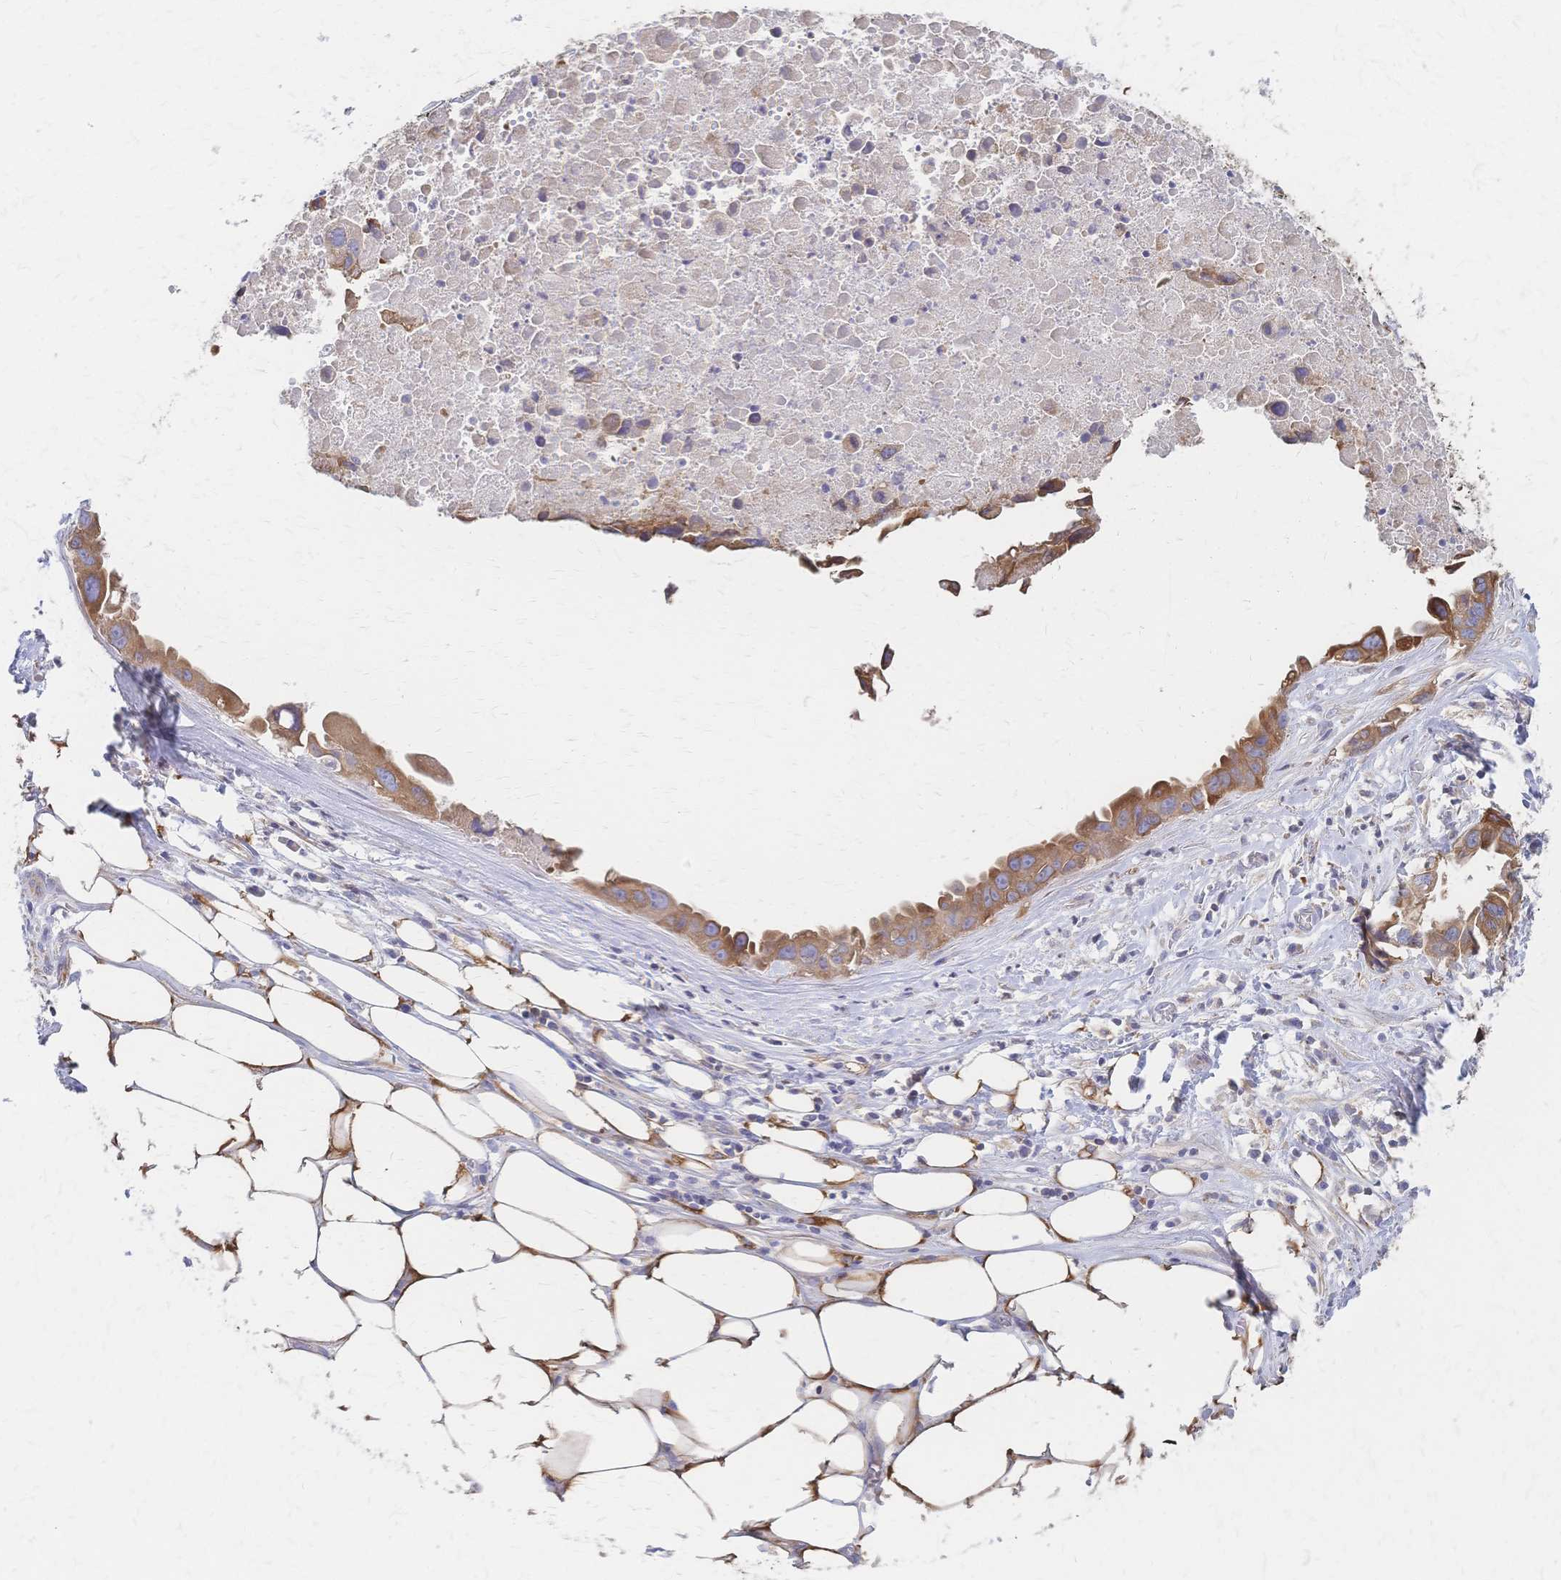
{"staining": {"intensity": "moderate", "quantity": "25%-75%", "location": "cytoplasmic/membranous"}, "tissue": "lung cancer", "cell_type": "Tumor cells", "image_type": "cancer", "snomed": [{"axis": "morphology", "description": "Adenocarcinoma, NOS"}, {"axis": "topography", "description": "Lymph node"}, {"axis": "topography", "description": "Lung"}], "caption": "Immunohistochemistry (IHC) (DAB (3,3'-diaminobenzidine)) staining of adenocarcinoma (lung) shows moderate cytoplasmic/membranous protein expression in about 25%-75% of tumor cells.", "gene": "CYB5A", "patient": {"sex": "male", "age": 64}}